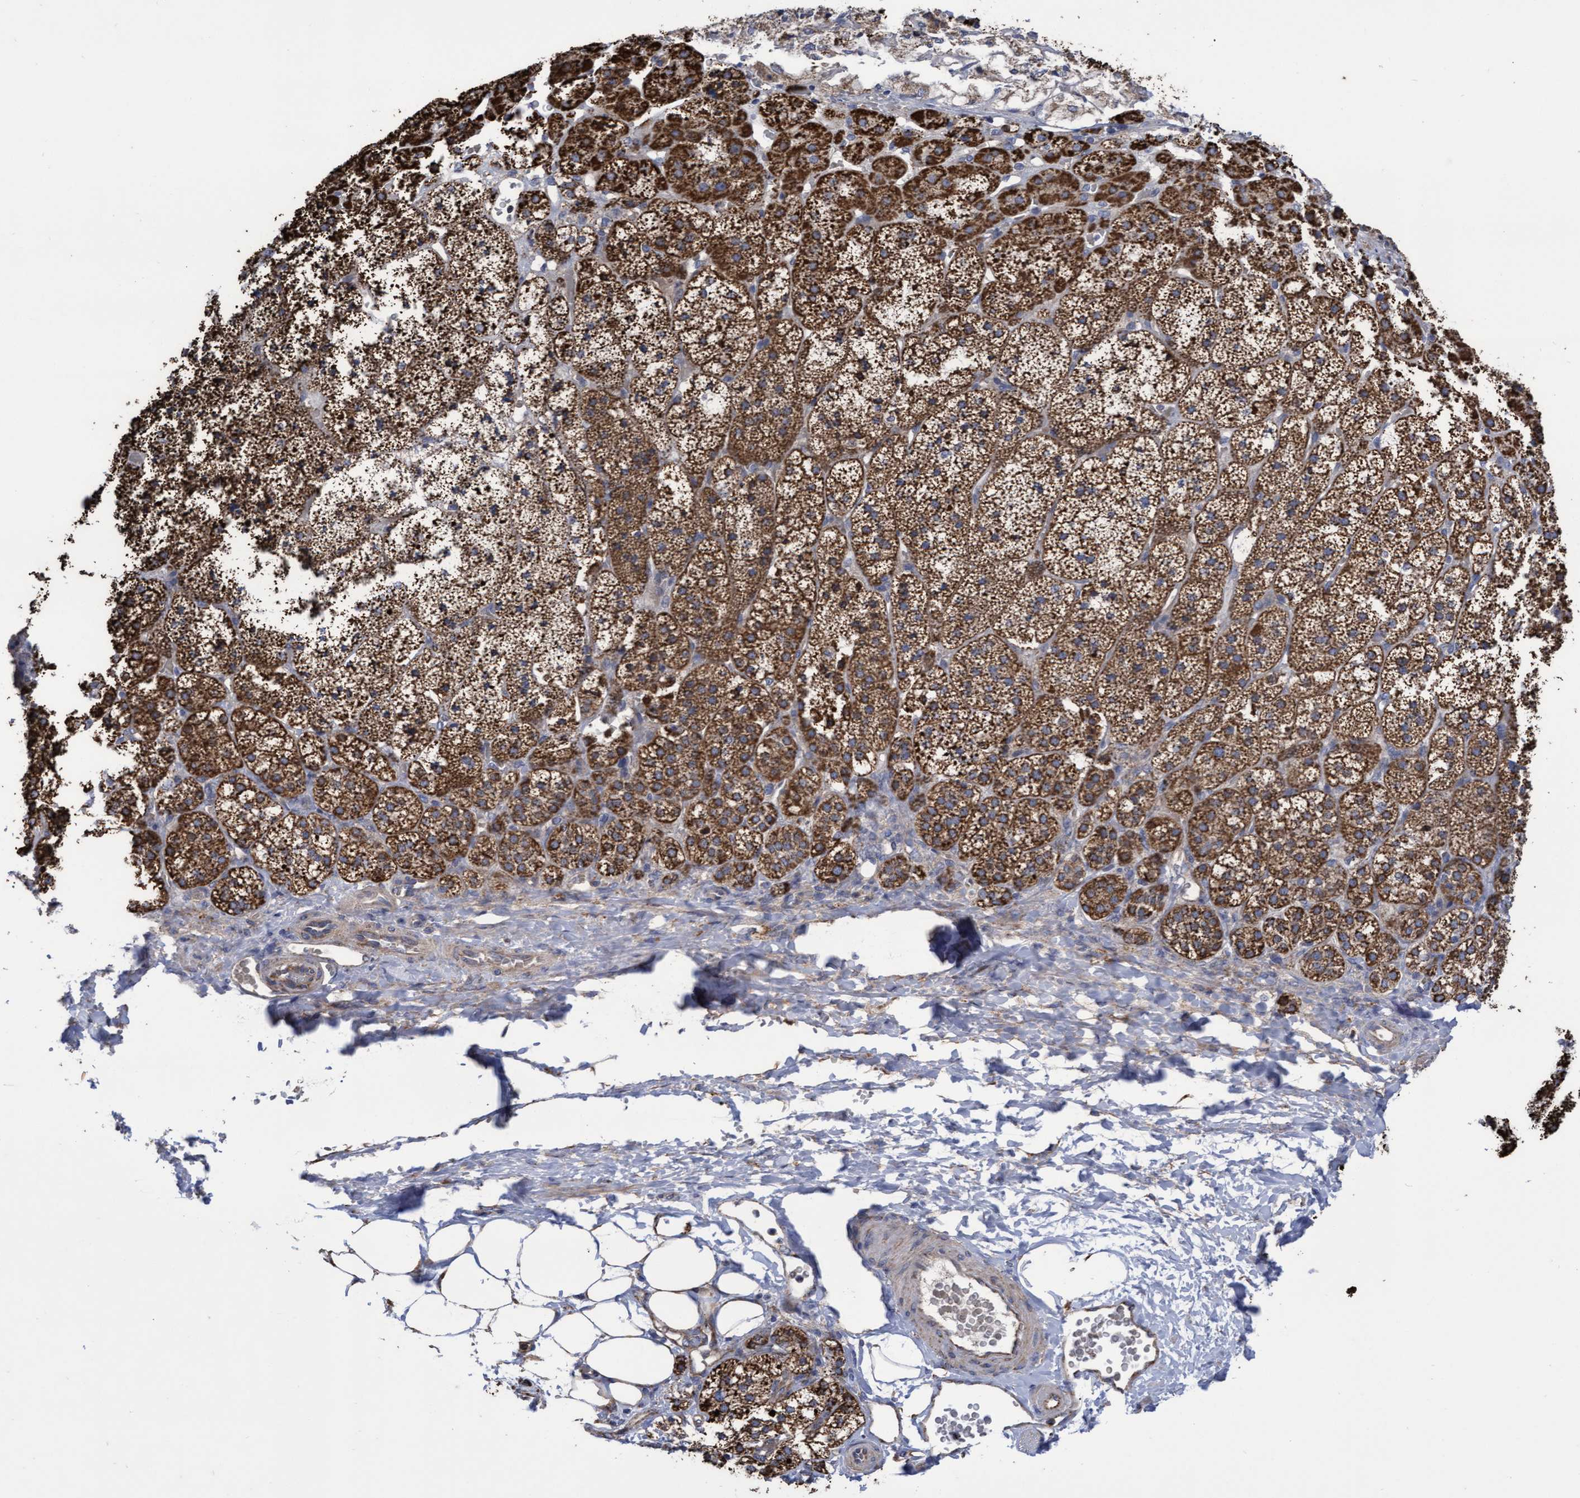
{"staining": {"intensity": "strong", "quantity": ">75%", "location": "cytoplasmic/membranous"}, "tissue": "adrenal gland", "cell_type": "Glandular cells", "image_type": "normal", "snomed": [{"axis": "morphology", "description": "Normal tissue, NOS"}, {"axis": "topography", "description": "Adrenal gland"}], "caption": "Unremarkable adrenal gland displays strong cytoplasmic/membranous expression in about >75% of glandular cells.", "gene": "COBL", "patient": {"sex": "female", "age": 44}}